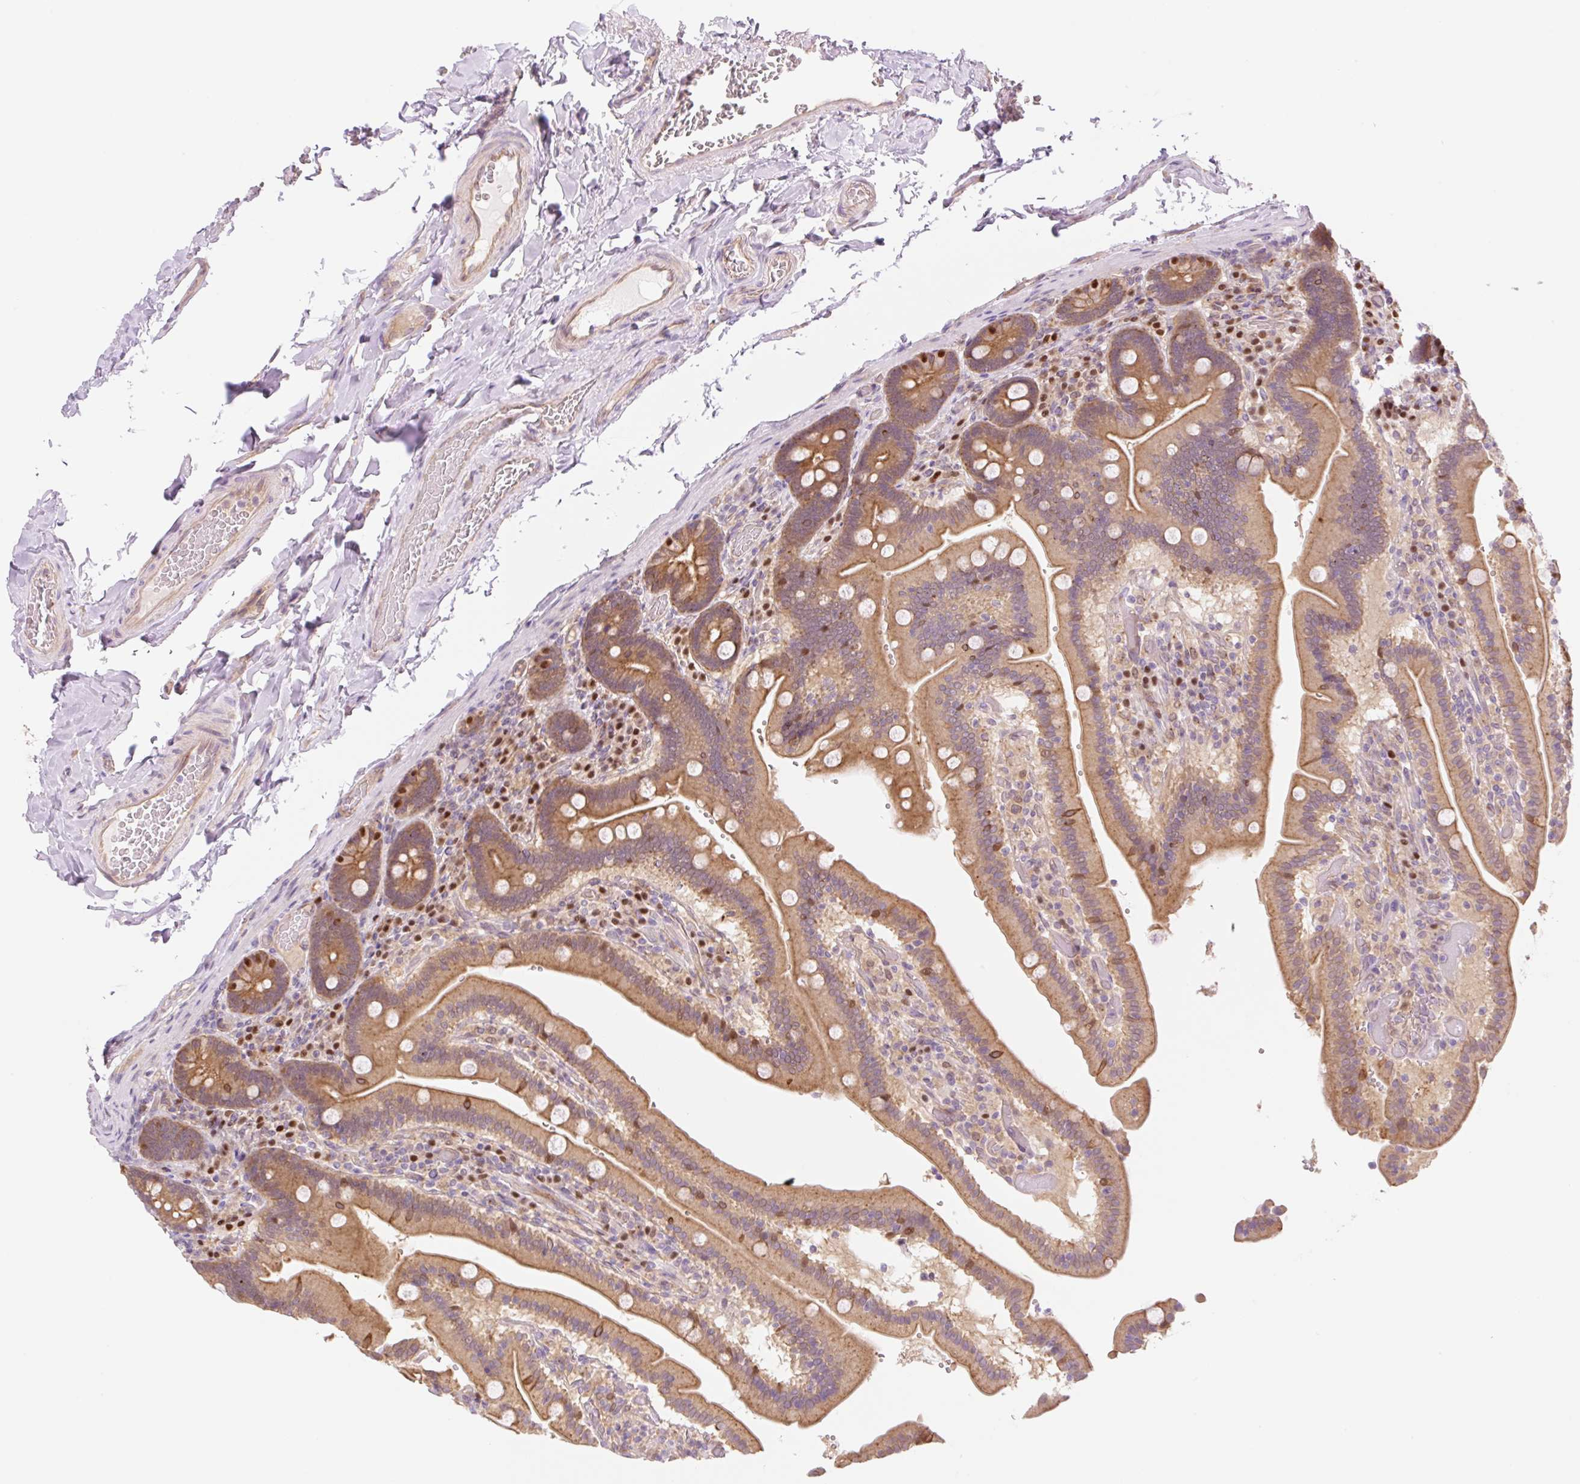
{"staining": {"intensity": "moderate", "quantity": ">75%", "location": "cytoplasmic/membranous"}, "tissue": "duodenum", "cell_type": "Glandular cells", "image_type": "normal", "snomed": [{"axis": "morphology", "description": "Normal tissue, NOS"}, {"axis": "topography", "description": "Duodenum"}], "caption": "High-magnification brightfield microscopy of unremarkable duodenum stained with DAB (3,3'-diaminobenzidine) (brown) and counterstained with hematoxylin (blue). glandular cells exhibit moderate cytoplasmic/membranous staining is identified in about>75% of cells. (Brightfield microscopy of DAB IHC at high magnification).", "gene": "NLRP5", "patient": {"sex": "female", "age": 62}}